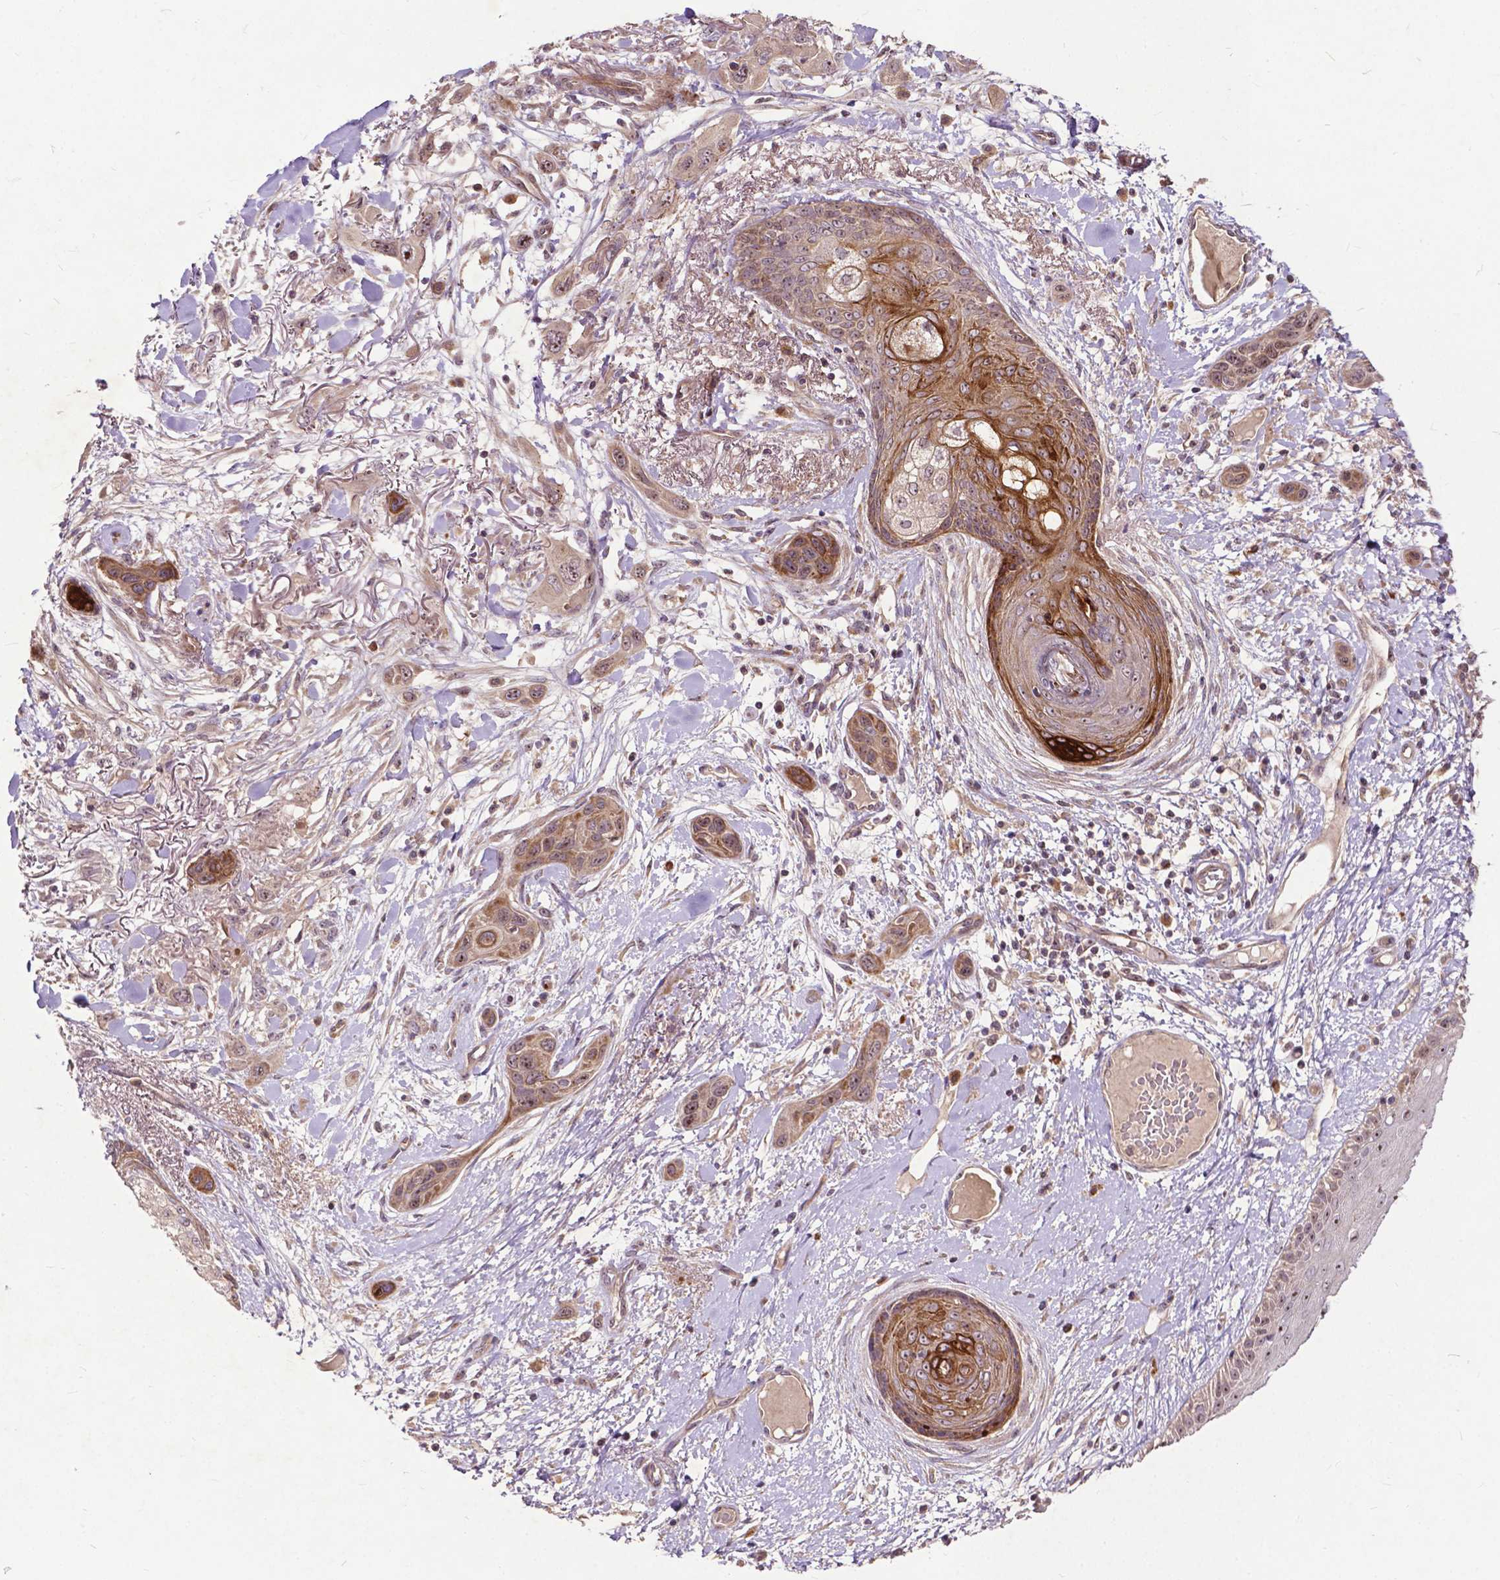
{"staining": {"intensity": "moderate", "quantity": ">75%", "location": "cytoplasmic/membranous"}, "tissue": "skin cancer", "cell_type": "Tumor cells", "image_type": "cancer", "snomed": [{"axis": "morphology", "description": "Squamous cell carcinoma, NOS"}, {"axis": "topography", "description": "Skin"}], "caption": "Skin squamous cell carcinoma stained with a protein marker reveals moderate staining in tumor cells.", "gene": "PARP3", "patient": {"sex": "male", "age": 79}}